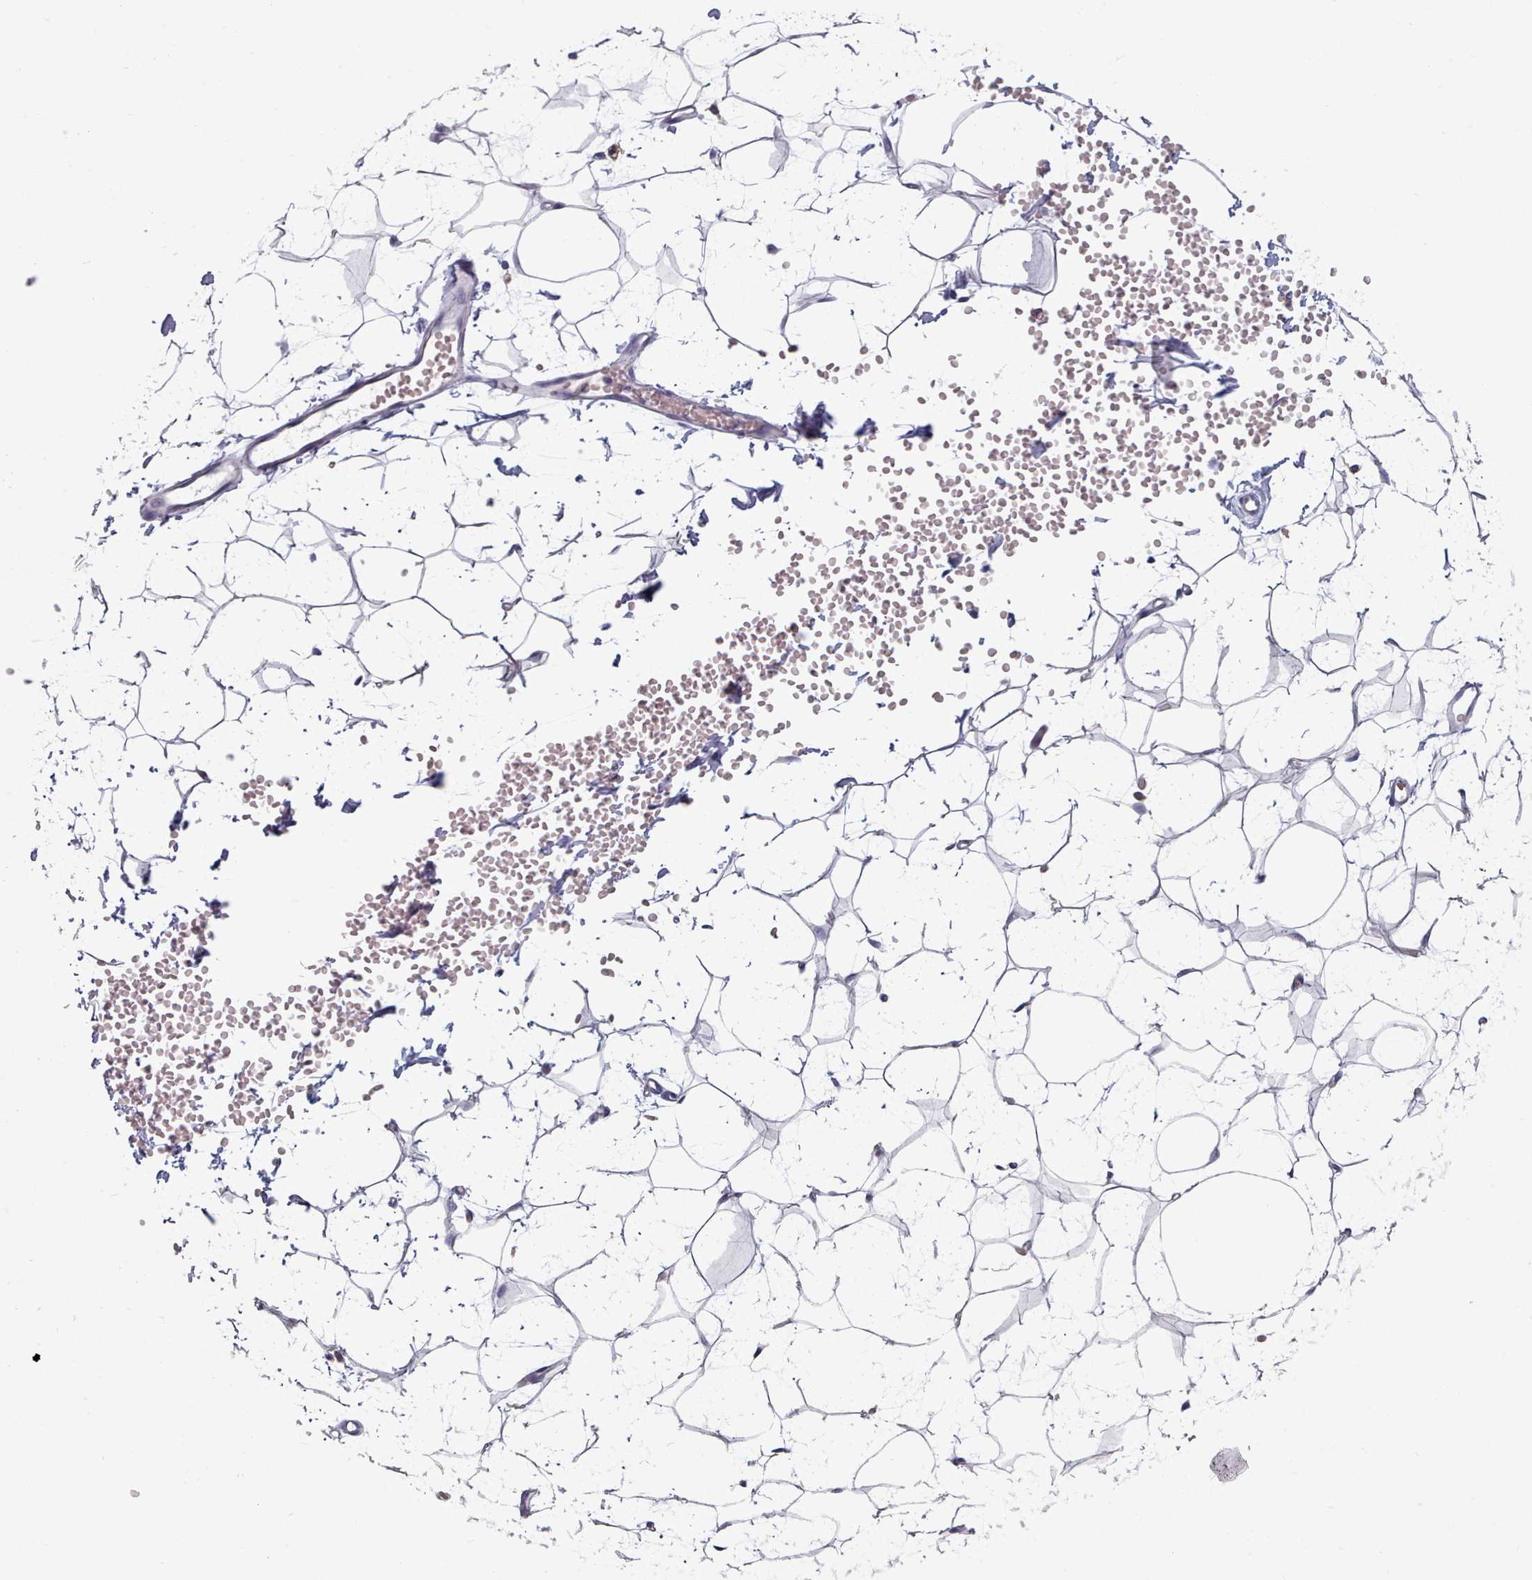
{"staining": {"intensity": "negative", "quantity": "none", "location": "none"}, "tissue": "adipose tissue", "cell_type": "Adipocytes", "image_type": "normal", "snomed": [{"axis": "morphology", "description": "Normal tissue, NOS"}, {"axis": "topography", "description": "Breast"}], "caption": "Immunohistochemistry (IHC) of unremarkable human adipose tissue demonstrates no positivity in adipocytes. The staining is performed using DAB brown chromogen with nuclei counter-stained in using hematoxylin.", "gene": "HAO1", "patient": {"sex": "female", "age": 23}}